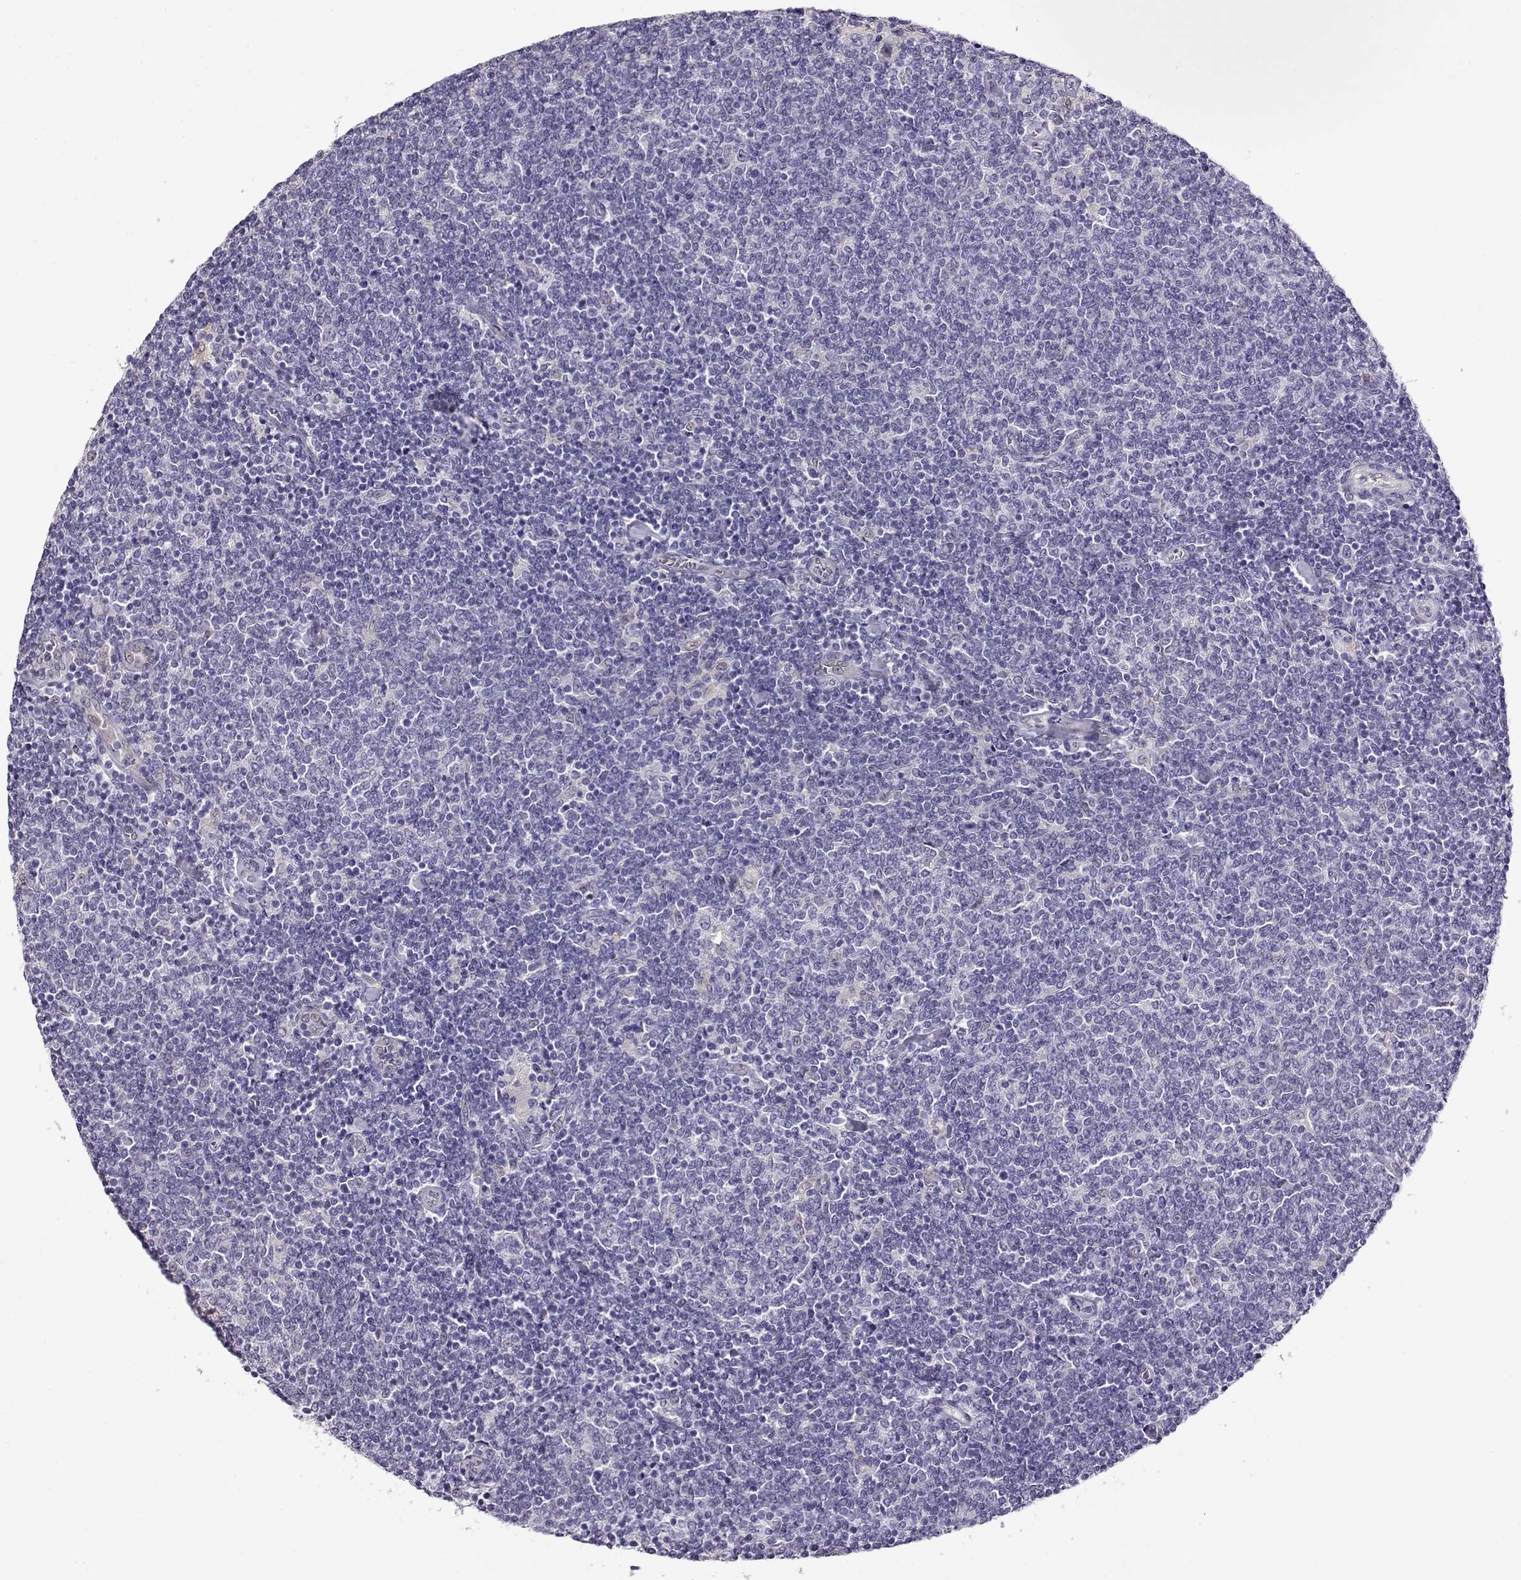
{"staining": {"intensity": "negative", "quantity": "none", "location": "none"}, "tissue": "lymphoma", "cell_type": "Tumor cells", "image_type": "cancer", "snomed": [{"axis": "morphology", "description": "Malignant lymphoma, non-Hodgkin's type, Low grade"}, {"axis": "topography", "description": "Lymph node"}], "caption": "Immunohistochemical staining of human lymphoma reveals no significant staining in tumor cells. (Brightfield microscopy of DAB immunohistochemistry (IHC) at high magnification).", "gene": "CCR8", "patient": {"sex": "male", "age": 52}}